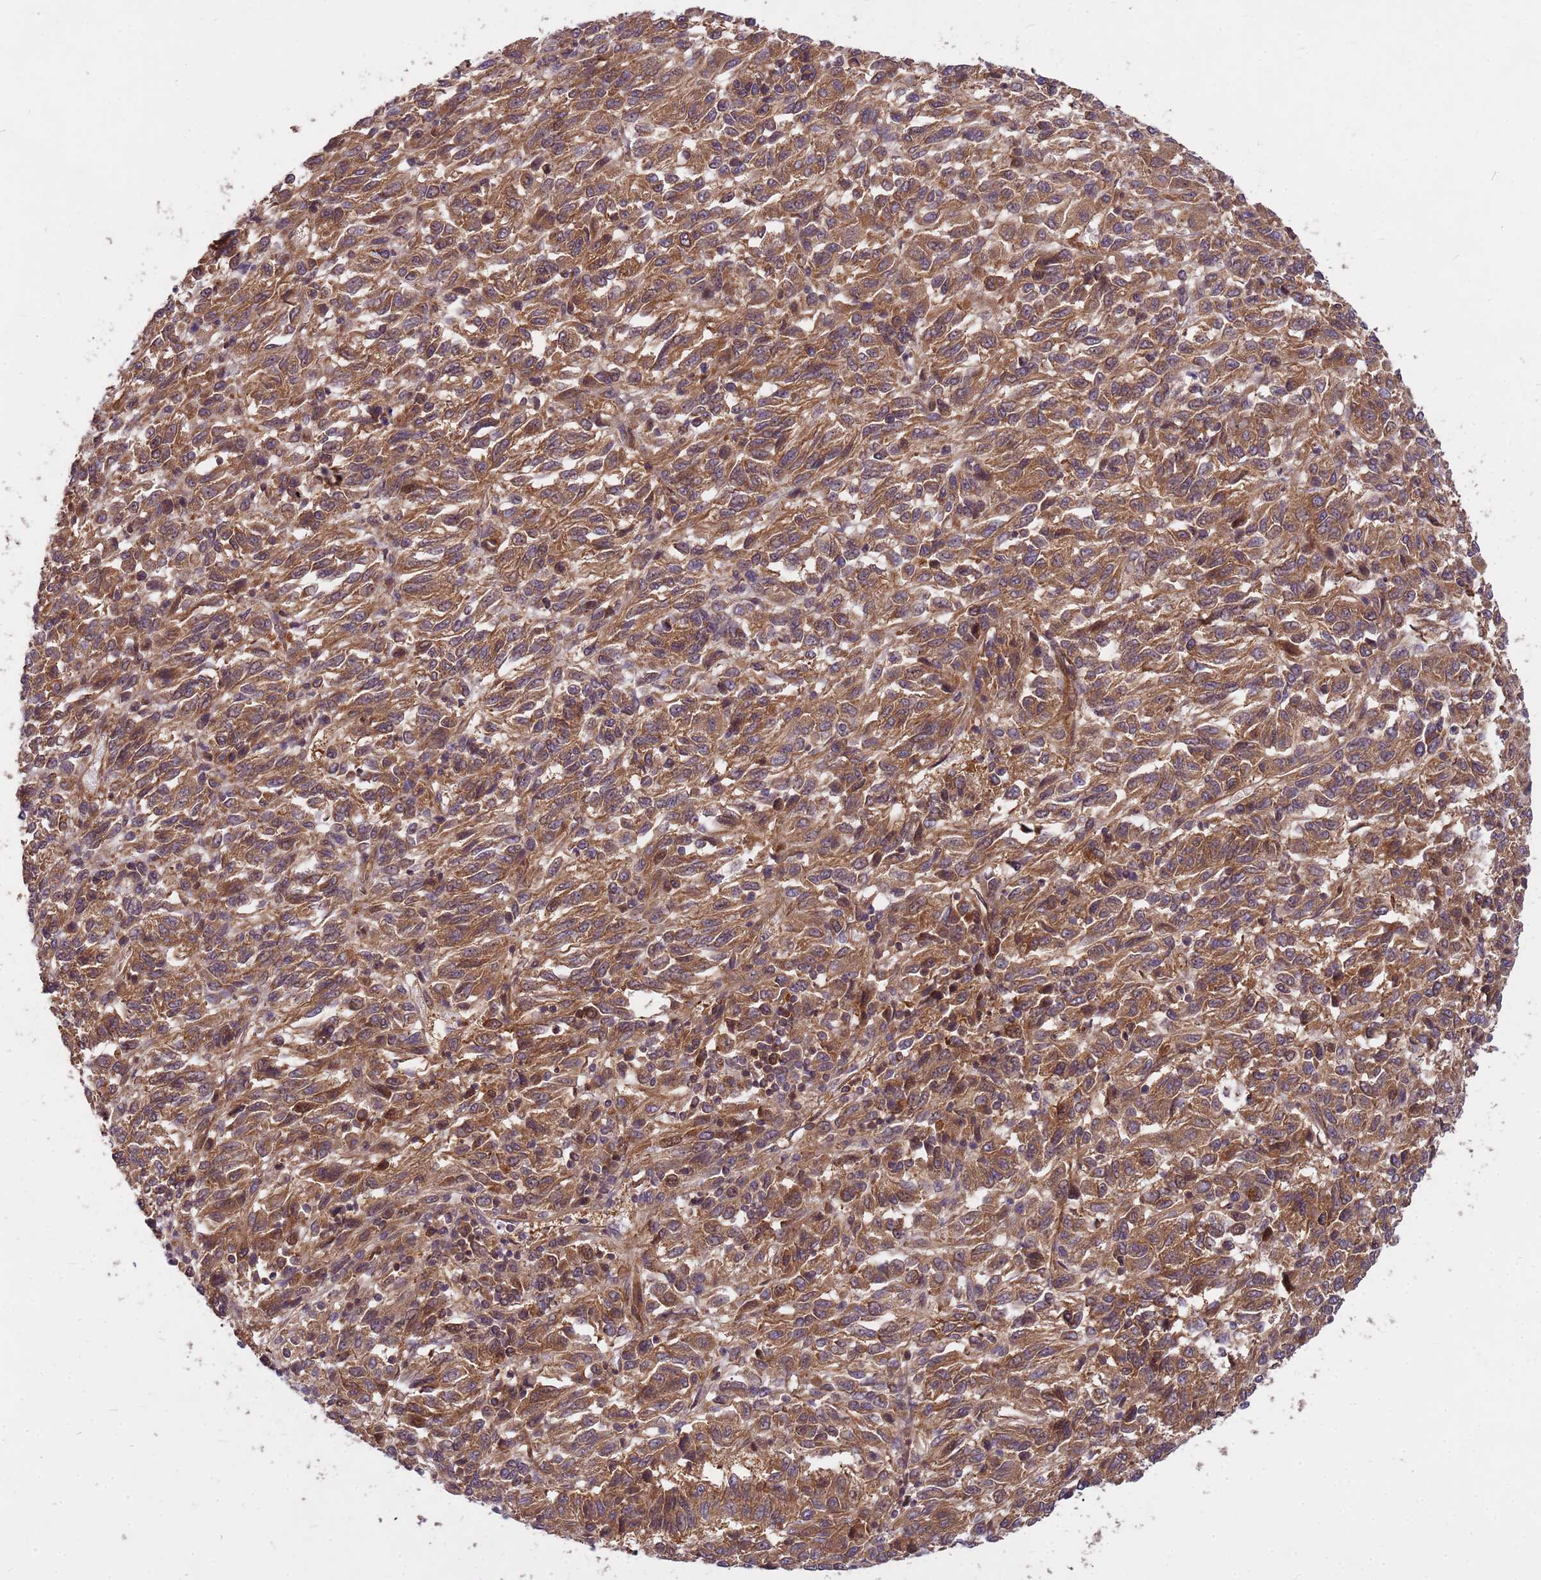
{"staining": {"intensity": "moderate", "quantity": ">75%", "location": "cytoplasmic/membranous"}, "tissue": "melanoma", "cell_type": "Tumor cells", "image_type": "cancer", "snomed": [{"axis": "morphology", "description": "Malignant melanoma, Metastatic site"}, {"axis": "topography", "description": "Lung"}], "caption": "Melanoma was stained to show a protein in brown. There is medium levels of moderate cytoplasmic/membranous staining in approximately >75% of tumor cells. Immunohistochemistry stains the protein in brown and the nuclei are stained blue.", "gene": "PPP2CB", "patient": {"sex": "male", "age": 64}}